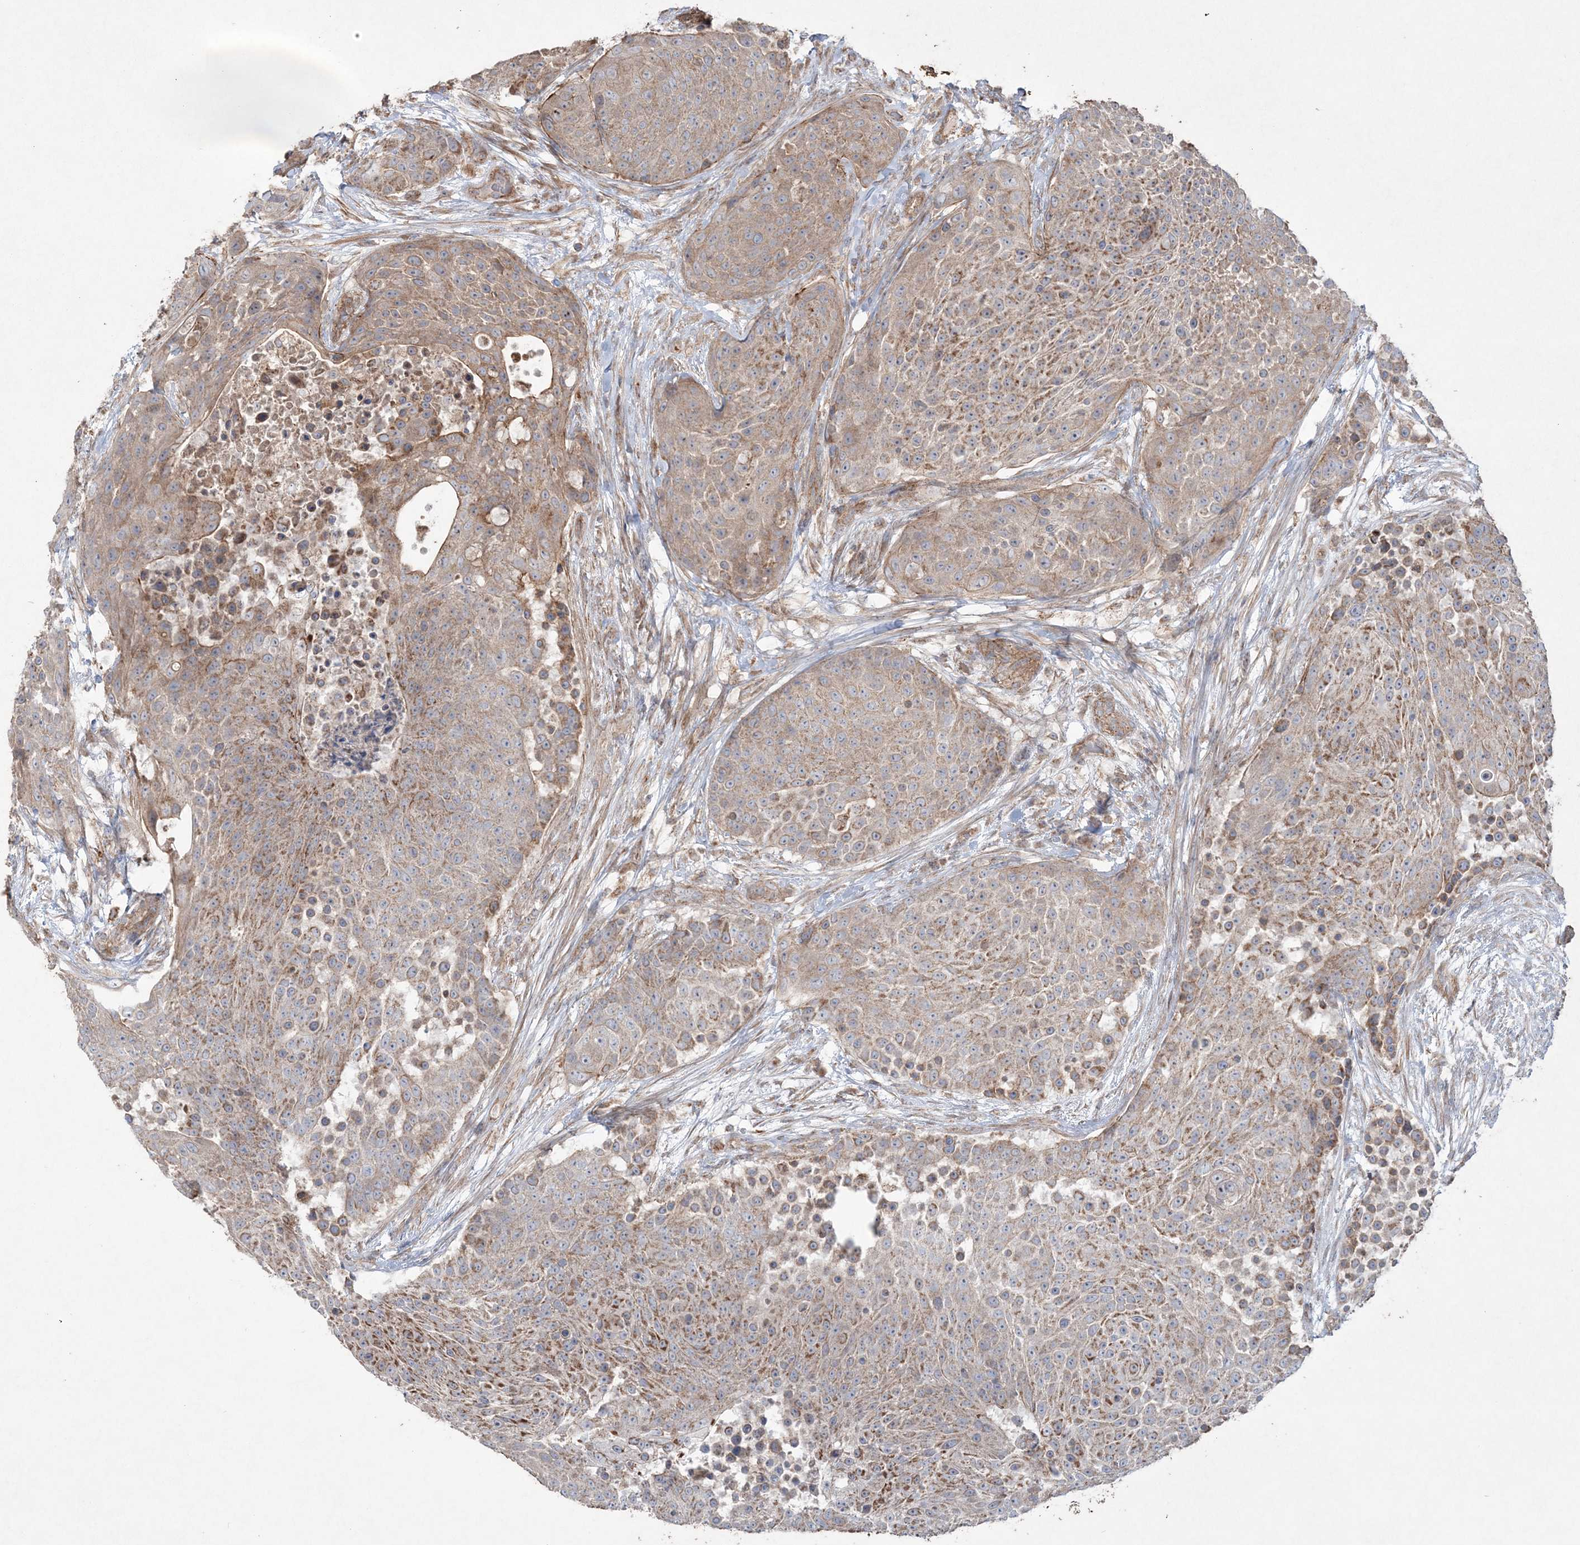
{"staining": {"intensity": "moderate", "quantity": ">75%", "location": "cytoplasmic/membranous"}, "tissue": "urothelial cancer", "cell_type": "Tumor cells", "image_type": "cancer", "snomed": [{"axis": "morphology", "description": "Urothelial carcinoma, High grade"}, {"axis": "topography", "description": "Urinary bladder"}], "caption": "IHC staining of urothelial carcinoma (high-grade), which displays medium levels of moderate cytoplasmic/membranous staining in approximately >75% of tumor cells indicating moderate cytoplasmic/membranous protein staining. The staining was performed using DAB (brown) for protein detection and nuclei were counterstained in hematoxylin (blue).", "gene": "TTC7A", "patient": {"sex": "female", "age": 63}}